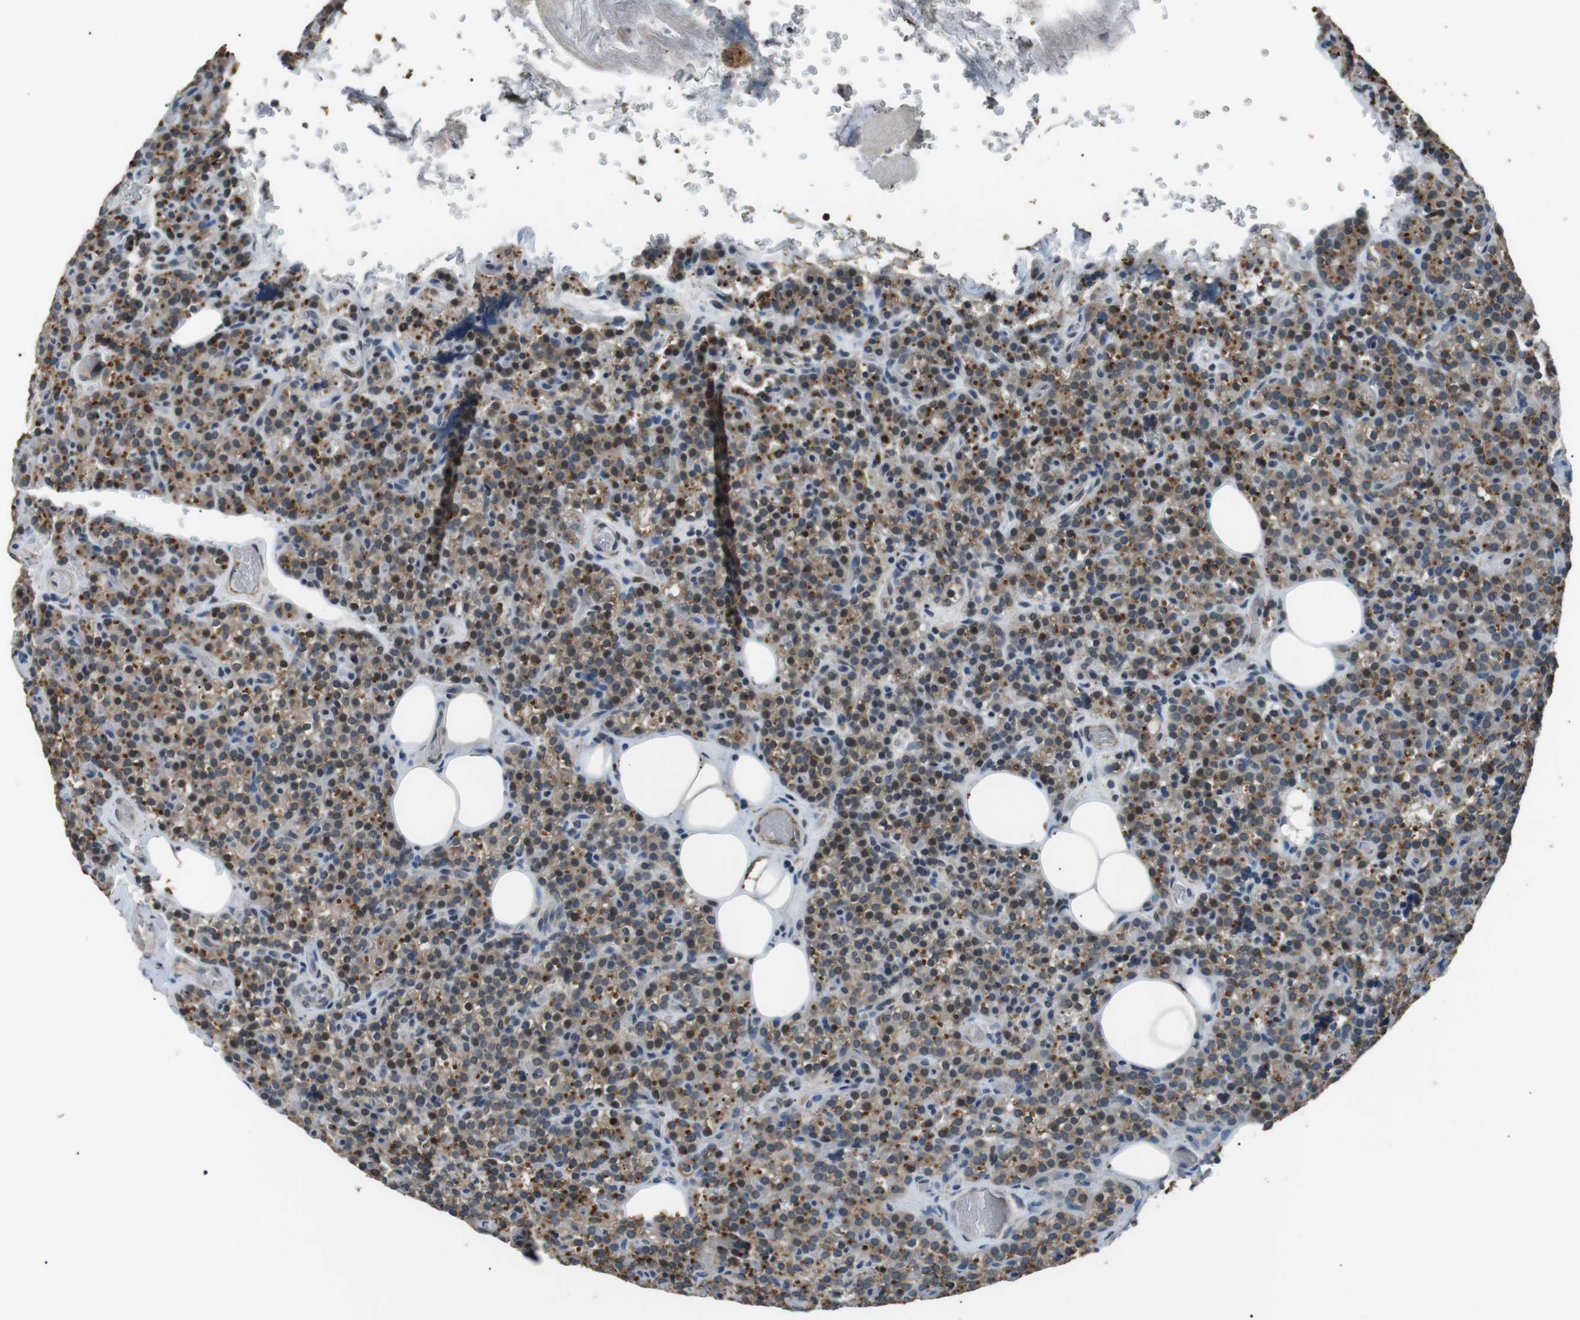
{"staining": {"intensity": "moderate", "quantity": ">75%", "location": "cytoplasmic/membranous"}, "tissue": "parathyroid gland", "cell_type": "Glandular cells", "image_type": "normal", "snomed": [{"axis": "morphology", "description": "Normal tissue, NOS"}, {"axis": "topography", "description": "Parathyroid gland"}], "caption": "Immunohistochemical staining of normal human parathyroid gland demonstrates medium levels of moderate cytoplasmic/membranous staining in approximately >75% of glandular cells.", "gene": "NEK7", "patient": {"sex": "female", "age": 47}}